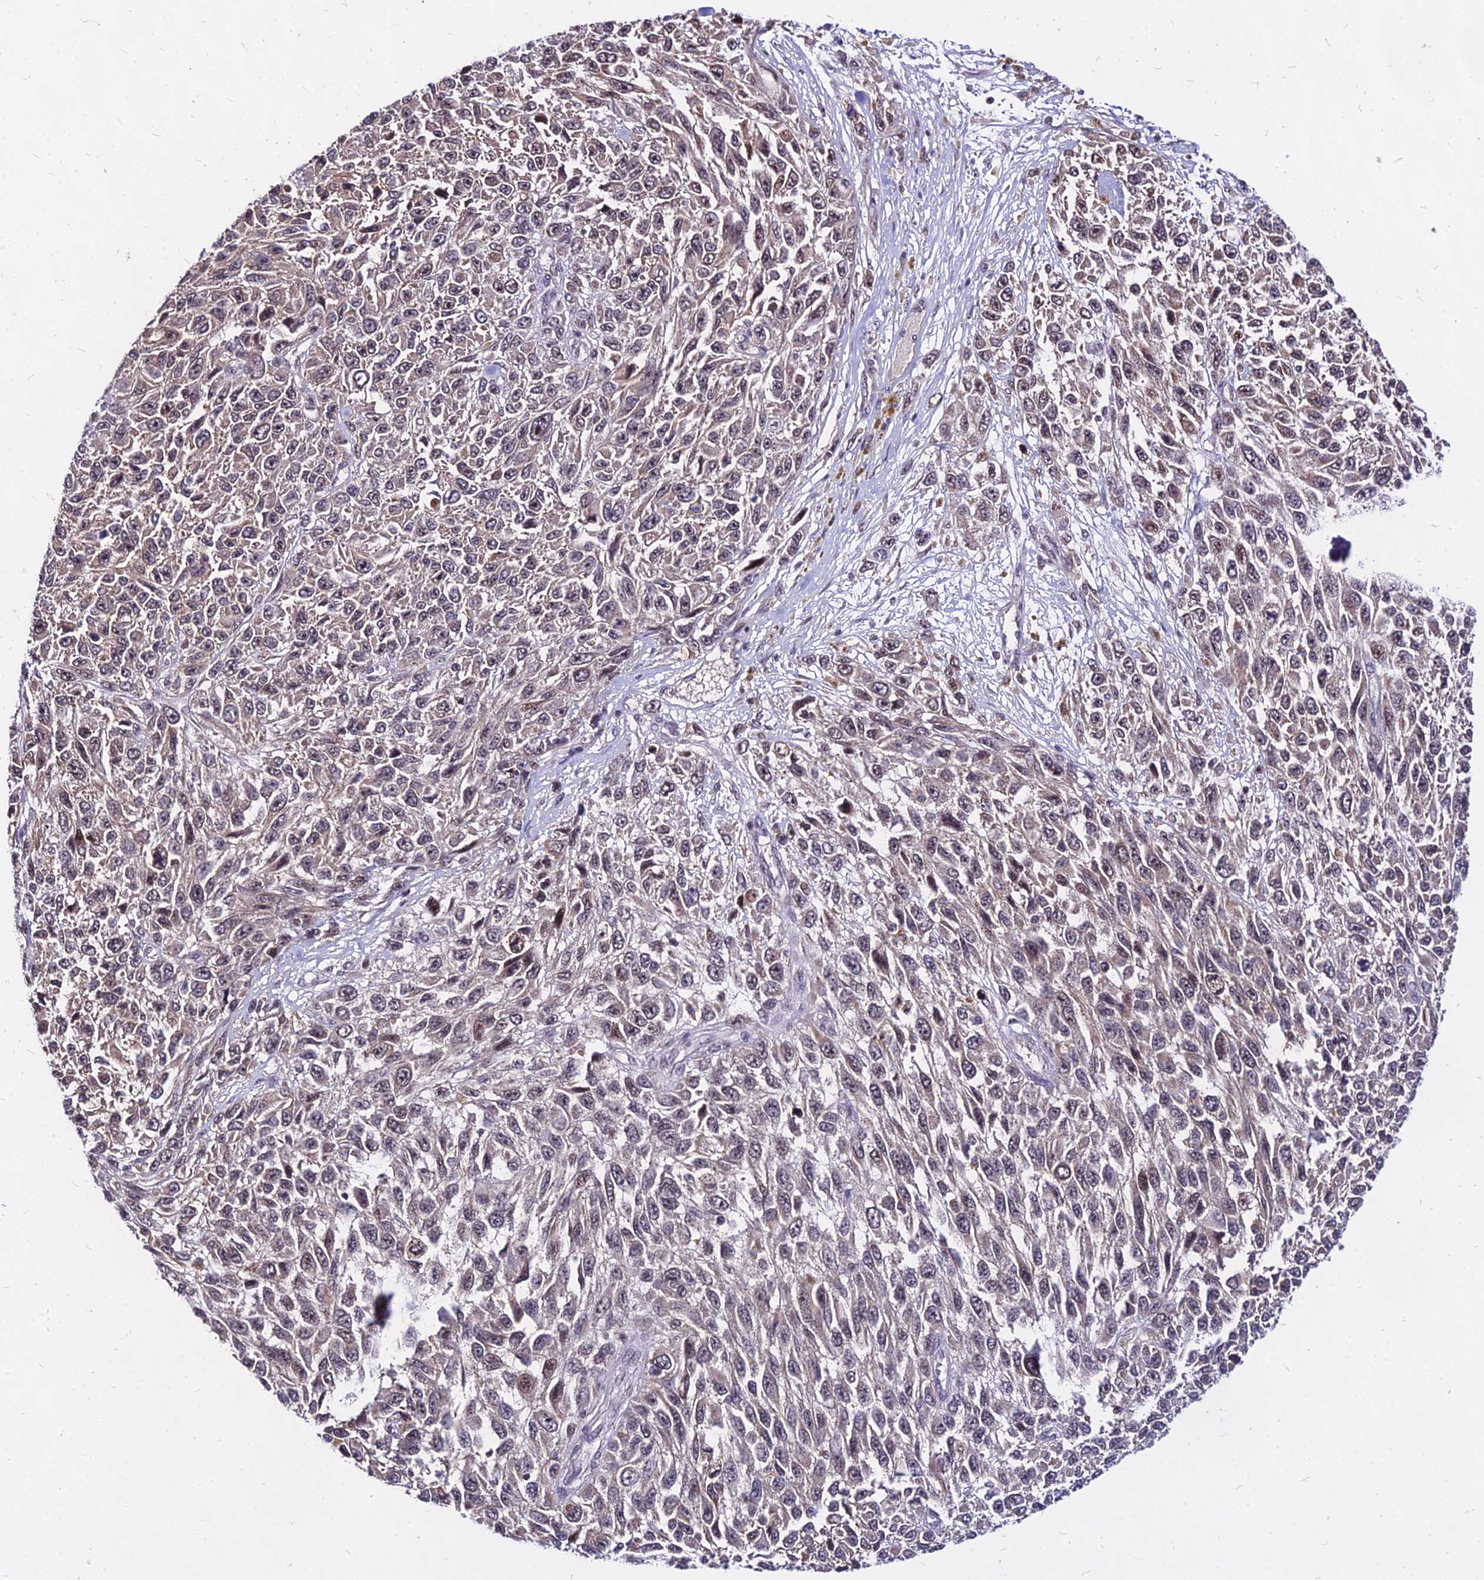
{"staining": {"intensity": "weak", "quantity": "25%-75%", "location": "cytoplasmic/membranous,nuclear"}, "tissue": "melanoma", "cell_type": "Tumor cells", "image_type": "cancer", "snomed": [{"axis": "morphology", "description": "Malignant melanoma, NOS"}, {"axis": "topography", "description": "Skin"}], "caption": "Malignant melanoma was stained to show a protein in brown. There is low levels of weak cytoplasmic/membranous and nuclear staining in approximately 25%-75% of tumor cells.", "gene": "DDX55", "patient": {"sex": "female", "age": 96}}